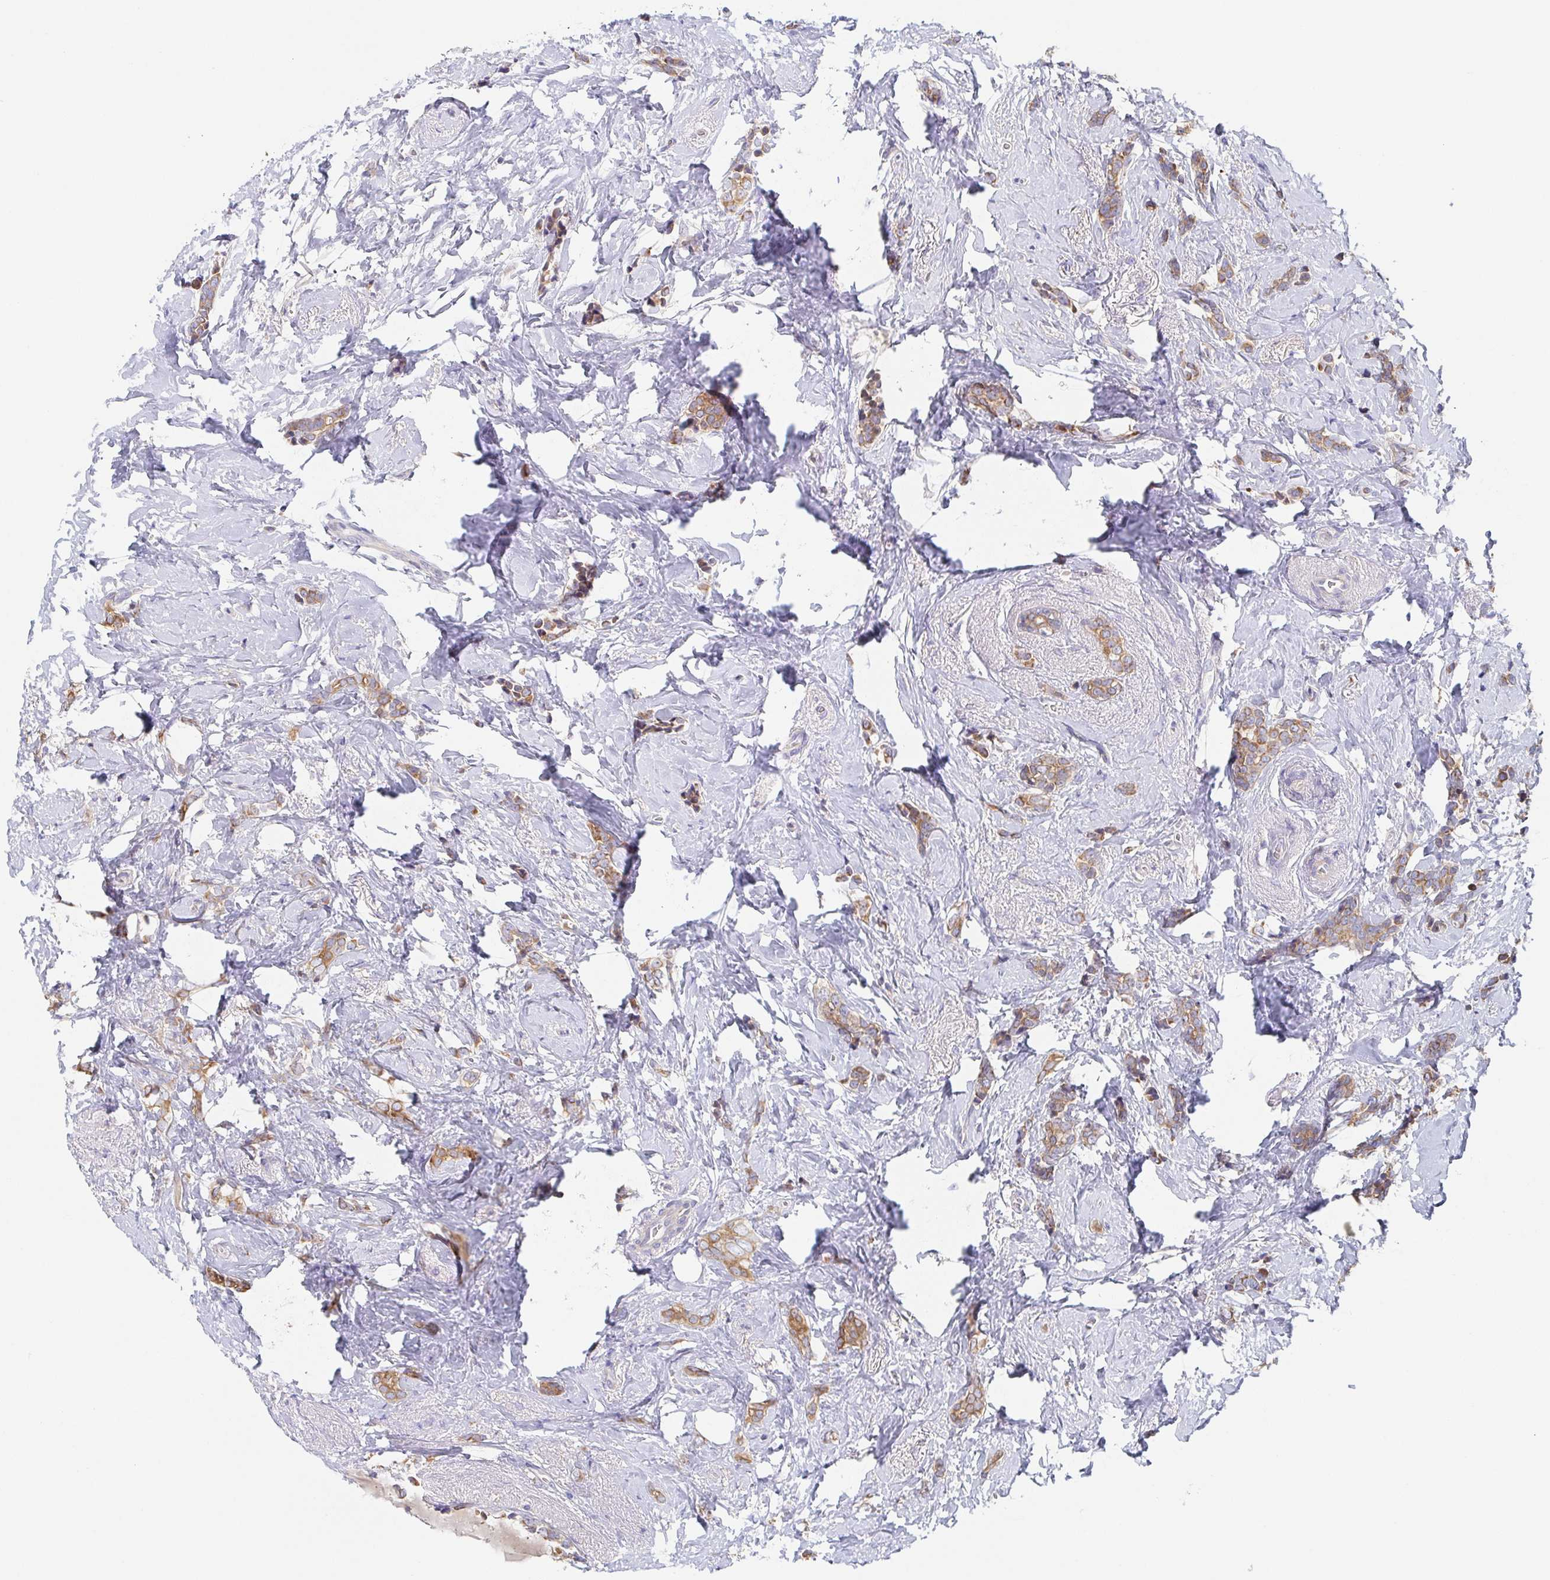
{"staining": {"intensity": "moderate", "quantity": ">75%", "location": "cytoplasmic/membranous"}, "tissue": "breast cancer", "cell_type": "Tumor cells", "image_type": "cancer", "snomed": [{"axis": "morphology", "description": "Normal tissue, NOS"}, {"axis": "morphology", "description": "Duct carcinoma"}, {"axis": "topography", "description": "Breast"}], "caption": "A brown stain shows moderate cytoplasmic/membranous positivity of a protein in human breast cancer (invasive ductal carcinoma) tumor cells.", "gene": "TUFT1", "patient": {"sex": "female", "age": 77}}